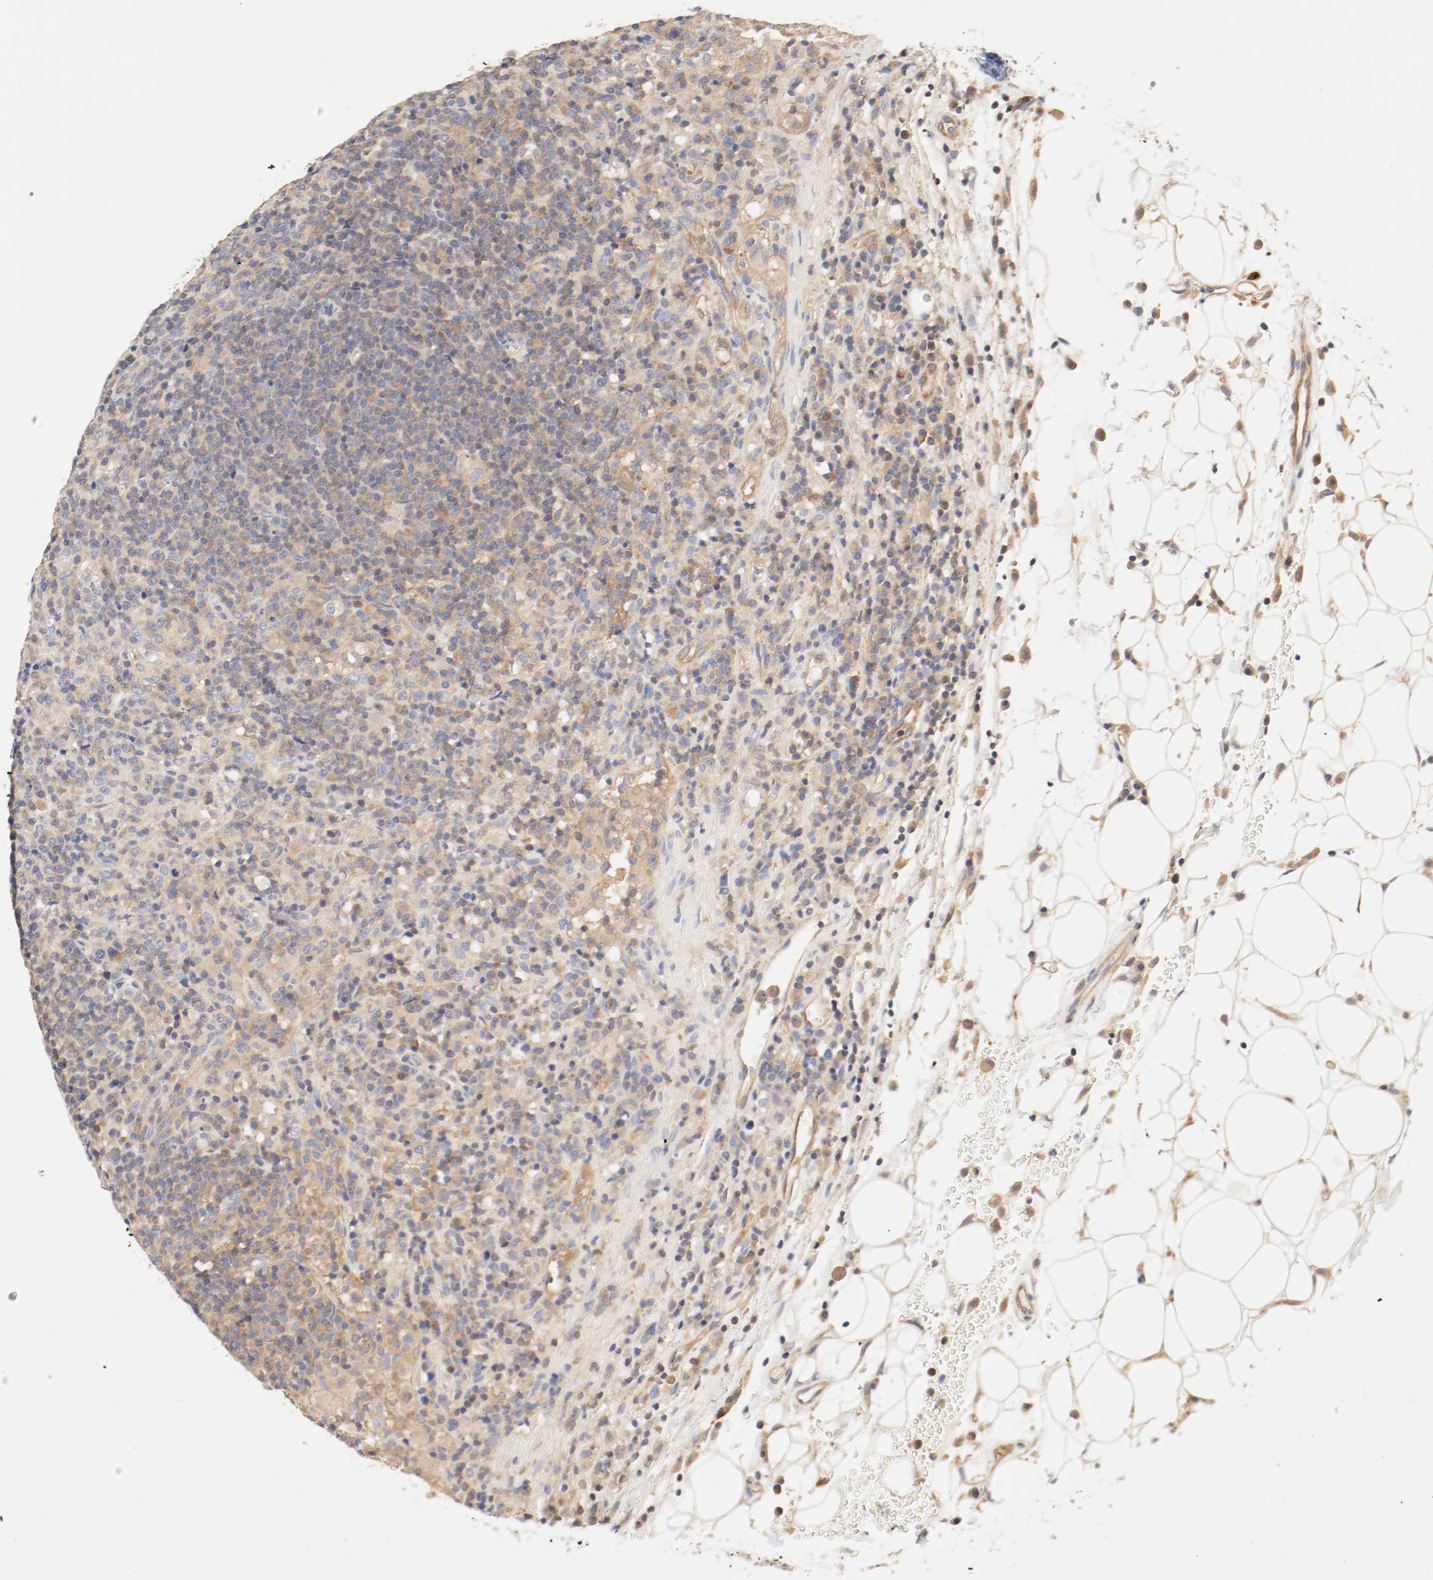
{"staining": {"intensity": "moderate", "quantity": ">75%", "location": "cytoplasmic/membranous"}, "tissue": "lymphoma", "cell_type": "Tumor cells", "image_type": "cancer", "snomed": [{"axis": "morphology", "description": "Hodgkin's disease, NOS"}, {"axis": "topography", "description": "Lymph node"}], "caption": "Lymphoma was stained to show a protein in brown. There is medium levels of moderate cytoplasmic/membranous expression in approximately >75% of tumor cells.", "gene": "GIT1", "patient": {"sex": "male", "age": 65}}